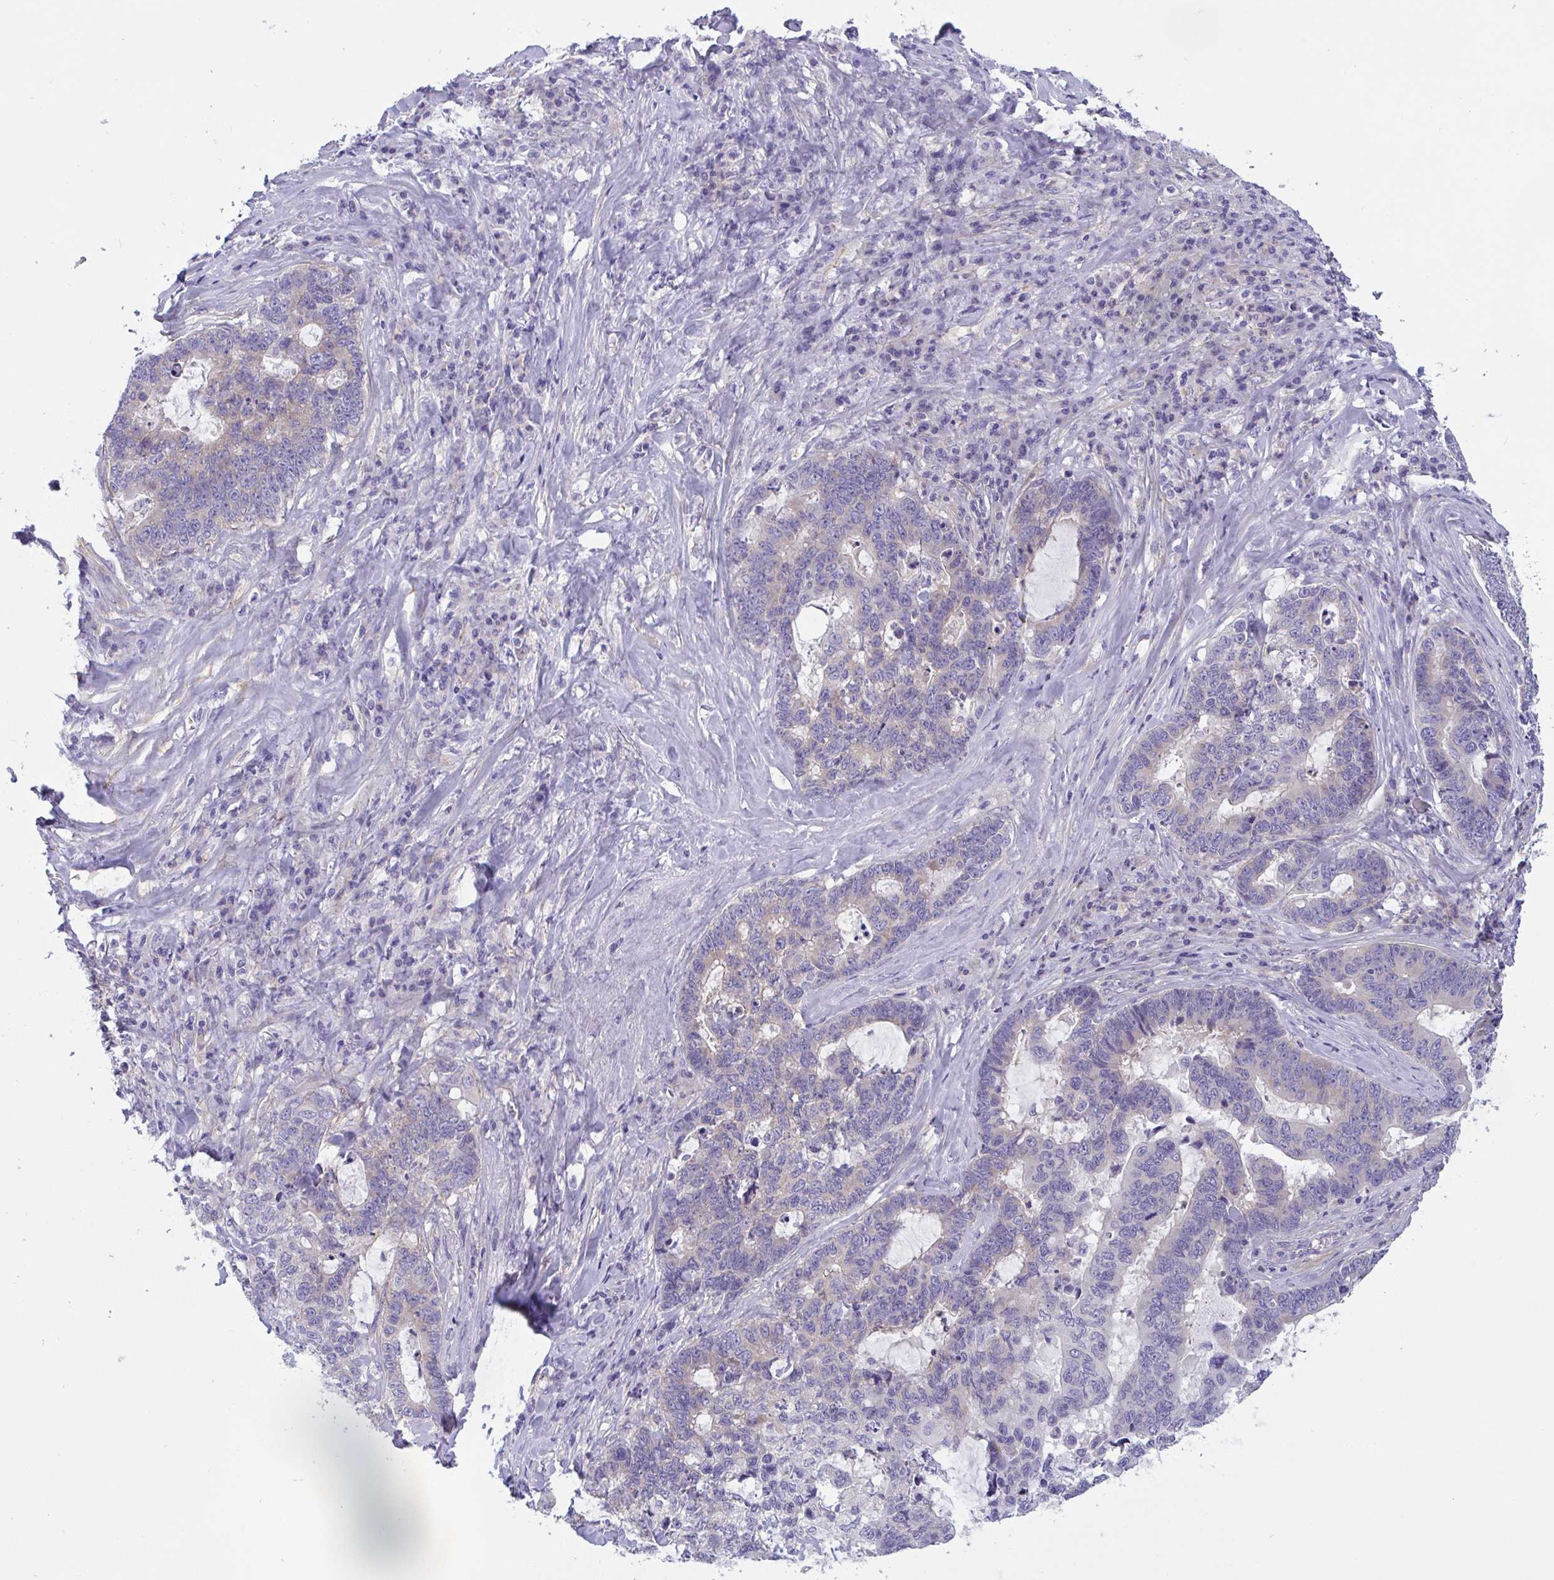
{"staining": {"intensity": "negative", "quantity": "none", "location": "none"}, "tissue": "lung cancer", "cell_type": "Tumor cells", "image_type": "cancer", "snomed": [{"axis": "morphology", "description": "Aneuploidy"}, {"axis": "morphology", "description": "Adenocarcinoma, NOS"}, {"axis": "morphology", "description": "Adenocarcinoma primary or metastatic"}, {"axis": "topography", "description": "Lung"}], "caption": "Protein analysis of lung cancer (adenocarcinoma primary or metastatic) shows no significant expression in tumor cells.", "gene": "OXLD1", "patient": {"sex": "female", "age": 75}}